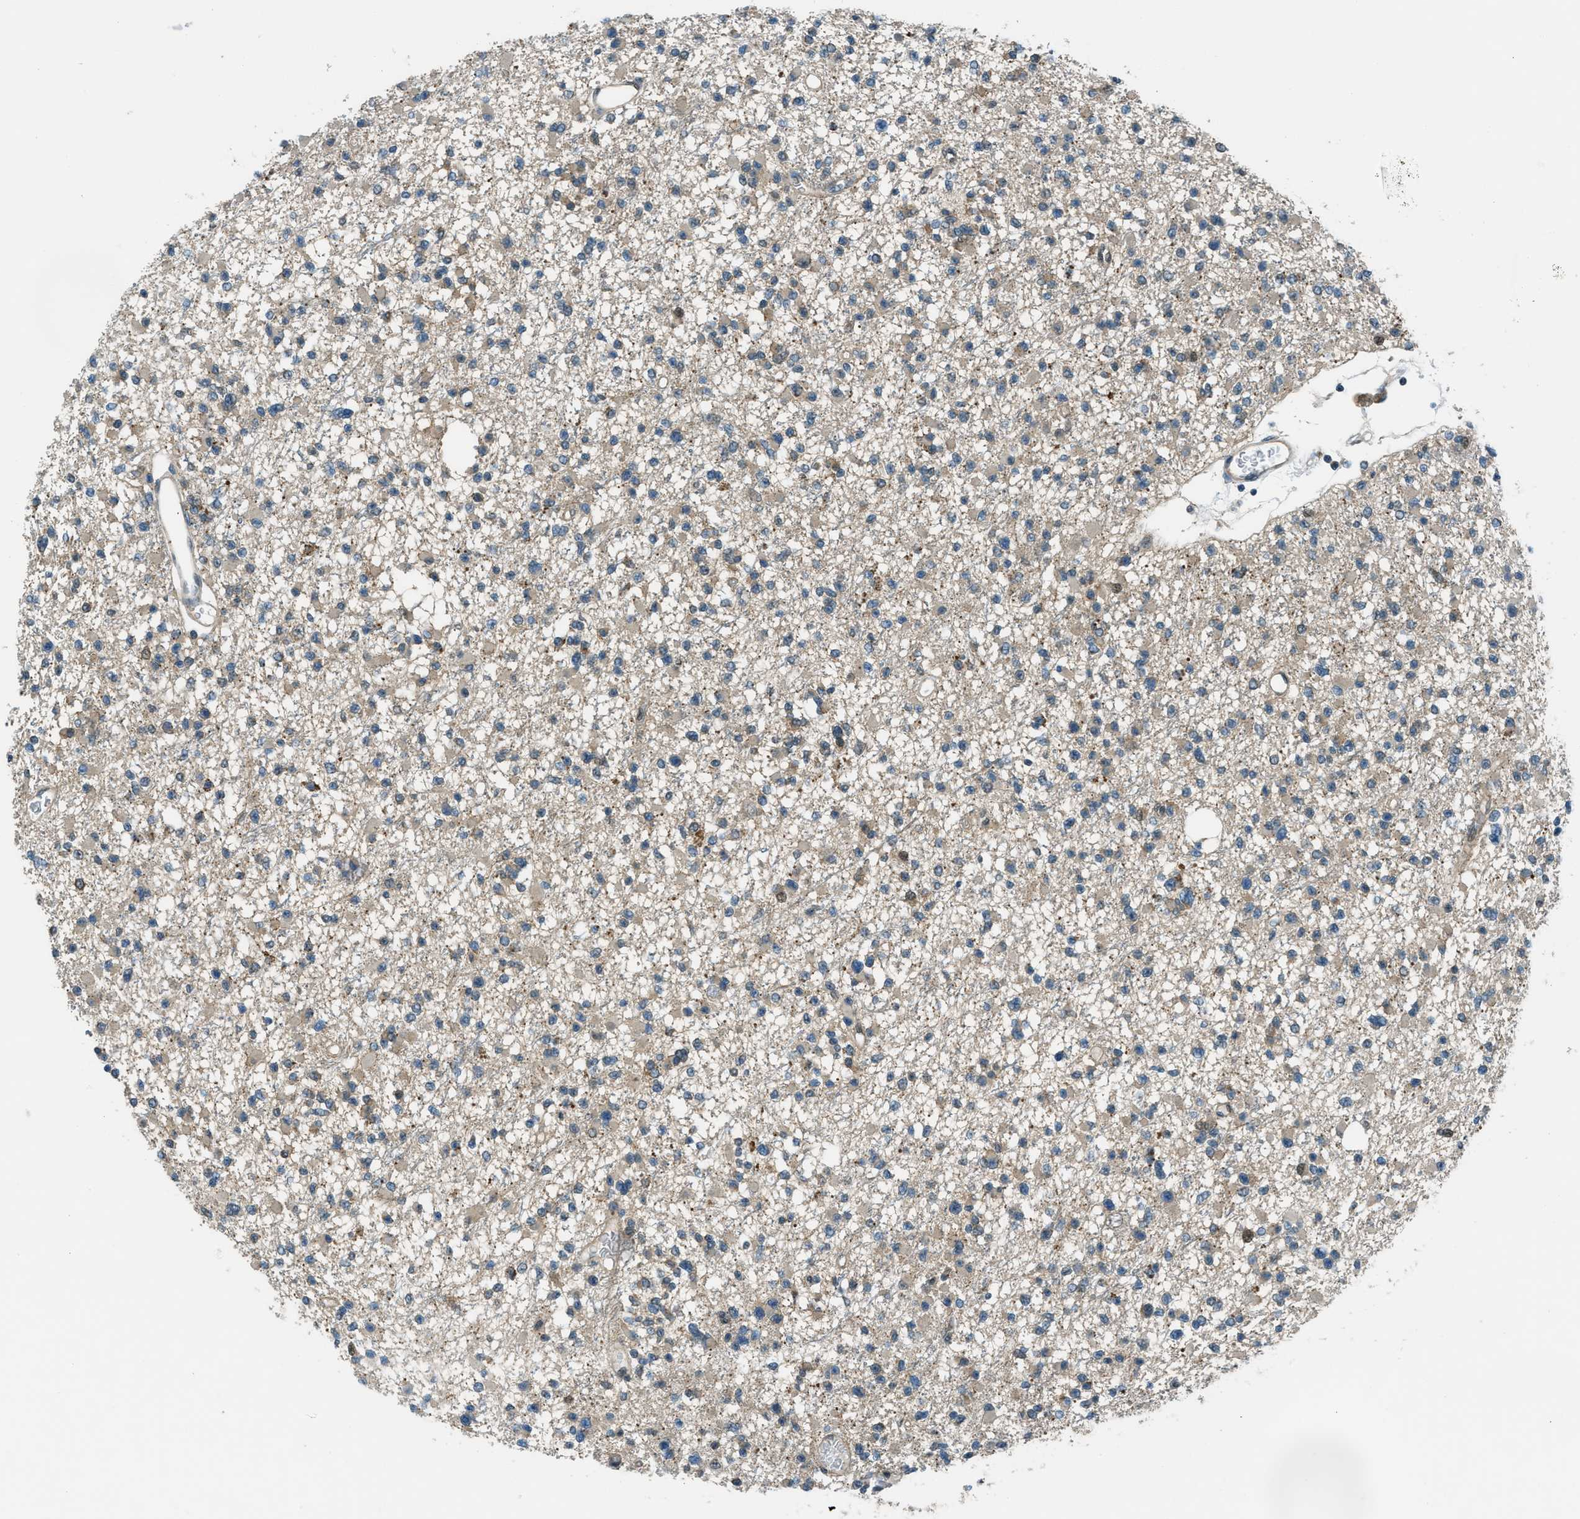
{"staining": {"intensity": "weak", "quantity": ">75%", "location": "cytoplasmic/membranous"}, "tissue": "glioma", "cell_type": "Tumor cells", "image_type": "cancer", "snomed": [{"axis": "morphology", "description": "Glioma, malignant, Low grade"}, {"axis": "topography", "description": "Brain"}], "caption": "Immunohistochemical staining of human glioma displays low levels of weak cytoplasmic/membranous expression in approximately >75% of tumor cells. Nuclei are stained in blue.", "gene": "NPEPL1", "patient": {"sex": "female", "age": 22}}